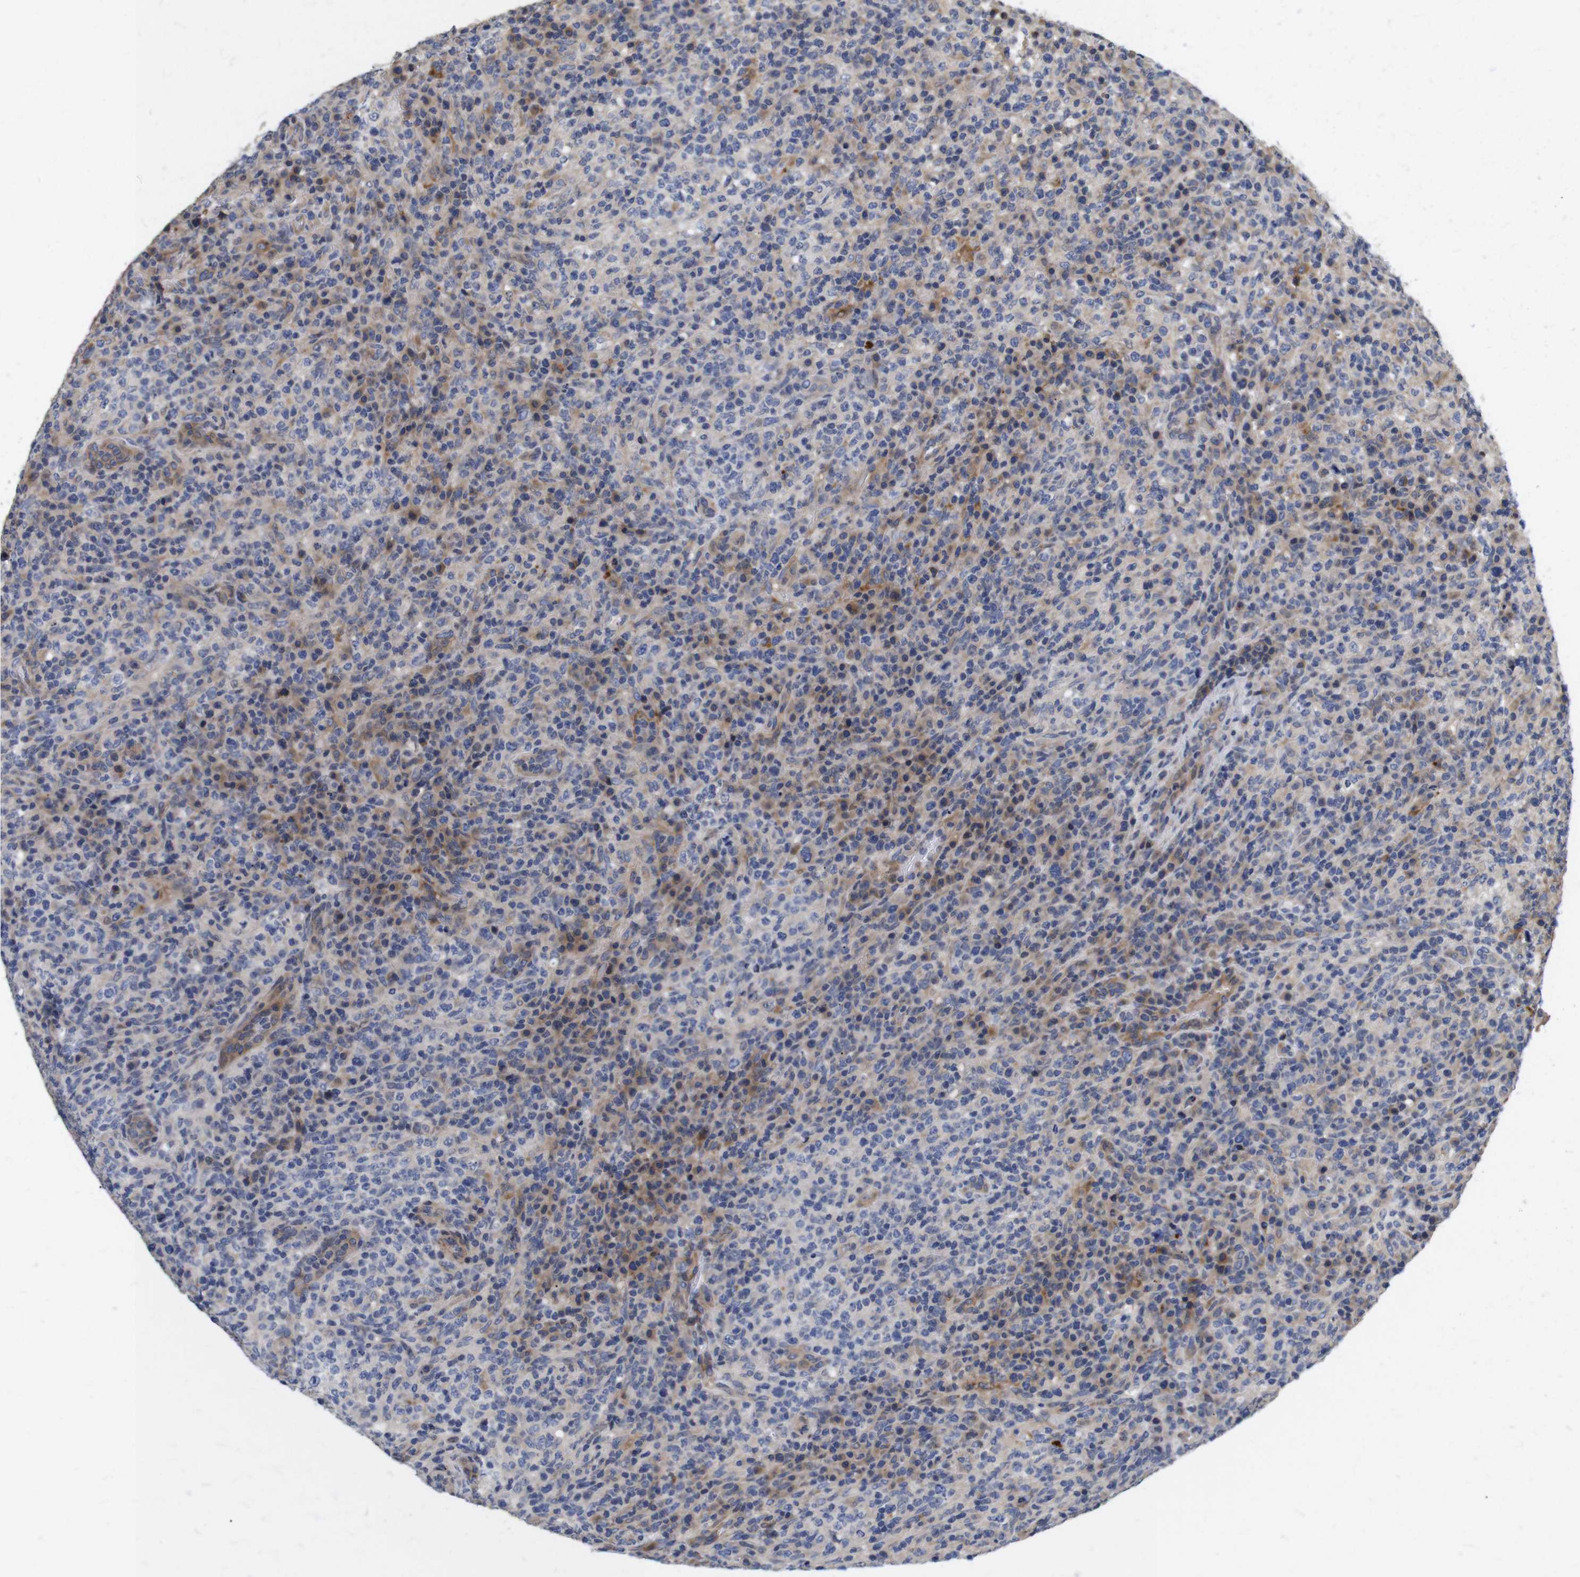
{"staining": {"intensity": "moderate", "quantity": "25%-75%", "location": "cytoplasmic/membranous"}, "tissue": "lymphoma", "cell_type": "Tumor cells", "image_type": "cancer", "snomed": [{"axis": "morphology", "description": "Malignant lymphoma, non-Hodgkin's type, High grade"}, {"axis": "topography", "description": "Lymph node"}], "caption": "Brown immunohistochemical staining in human lymphoma exhibits moderate cytoplasmic/membranous positivity in about 25%-75% of tumor cells.", "gene": "SPRY3", "patient": {"sex": "female", "age": 76}}